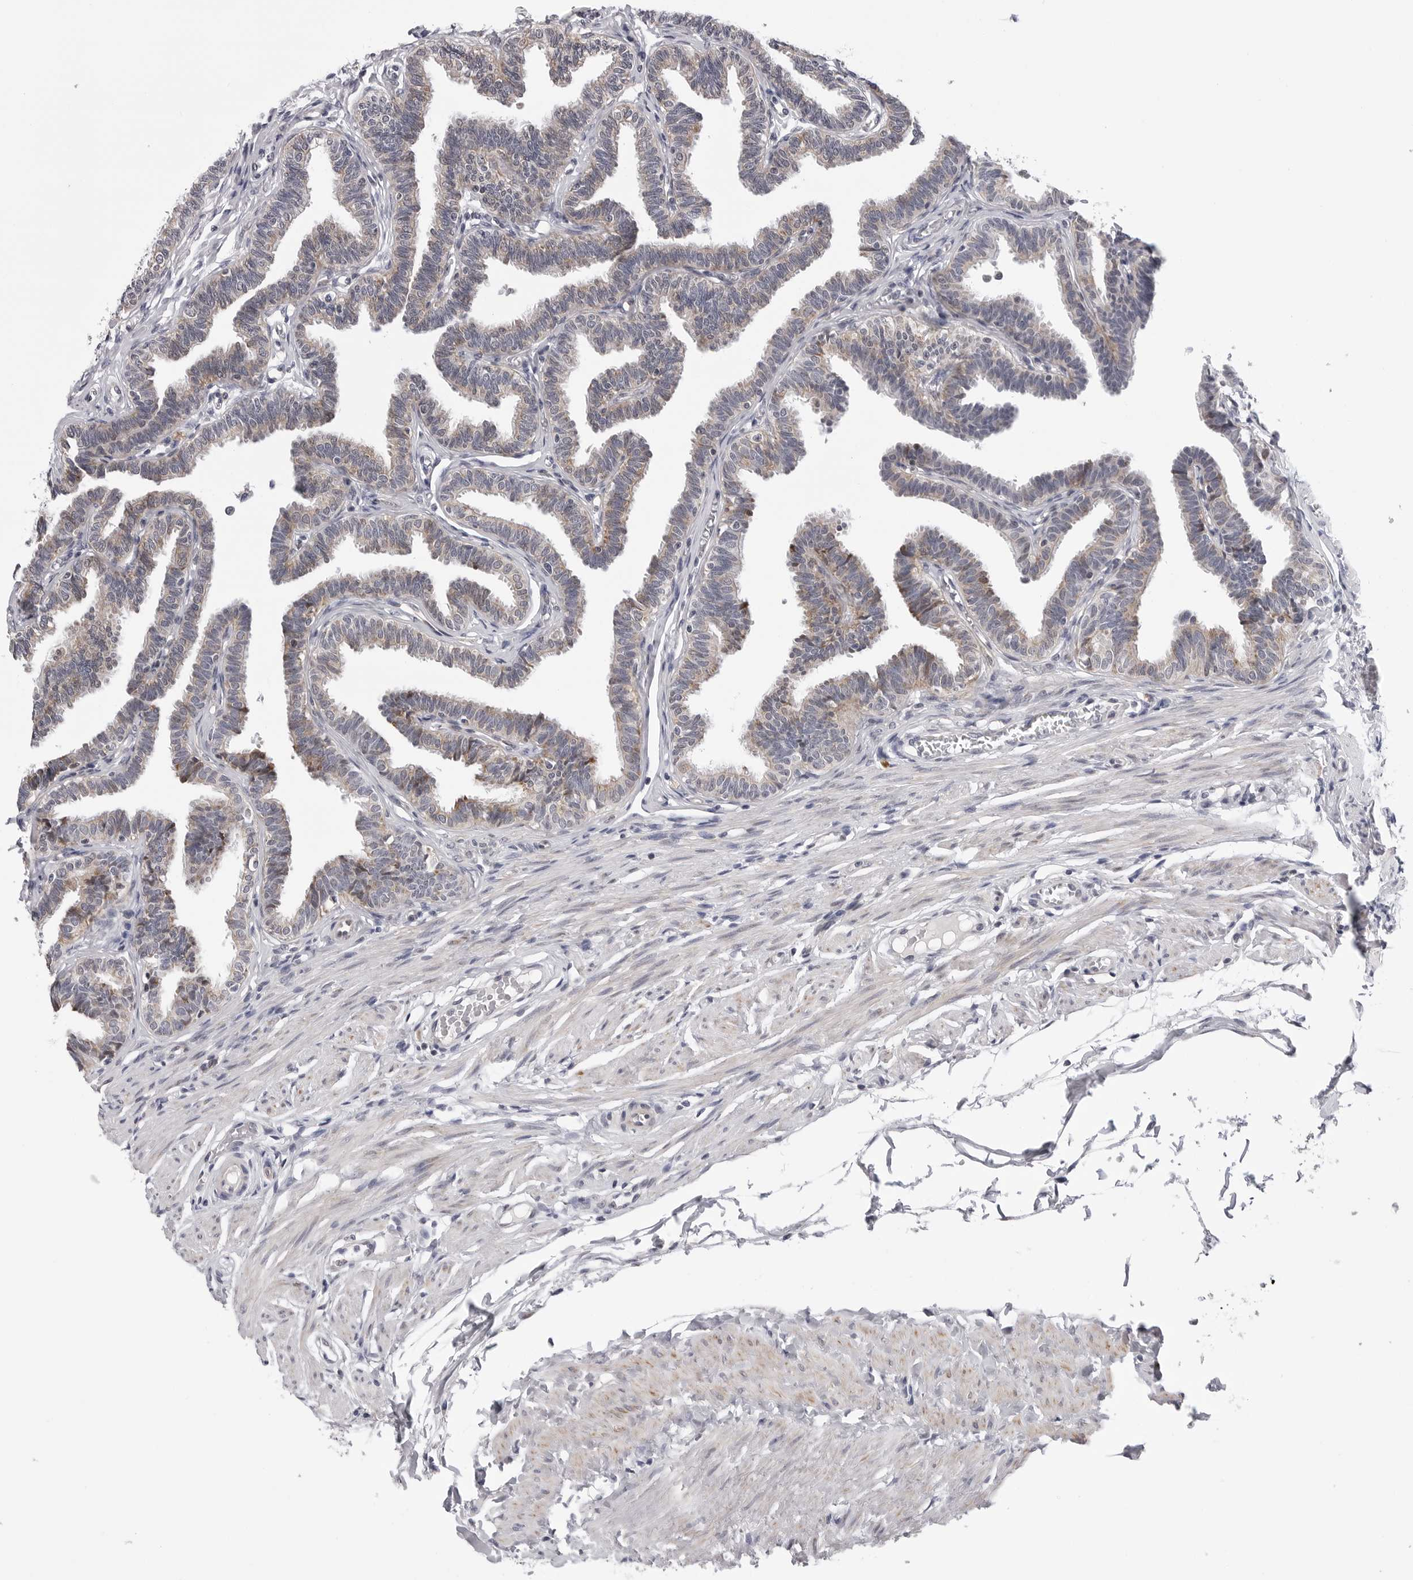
{"staining": {"intensity": "weak", "quantity": ">75%", "location": "cytoplasmic/membranous"}, "tissue": "fallopian tube", "cell_type": "Glandular cells", "image_type": "normal", "snomed": [{"axis": "morphology", "description": "Normal tissue, NOS"}, {"axis": "topography", "description": "Fallopian tube"}, {"axis": "topography", "description": "Ovary"}], "caption": "A histopathology image of fallopian tube stained for a protein displays weak cytoplasmic/membranous brown staining in glandular cells. Ihc stains the protein of interest in brown and the nuclei are stained blue.", "gene": "CDK20", "patient": {"sex": "female", "age": 23}}